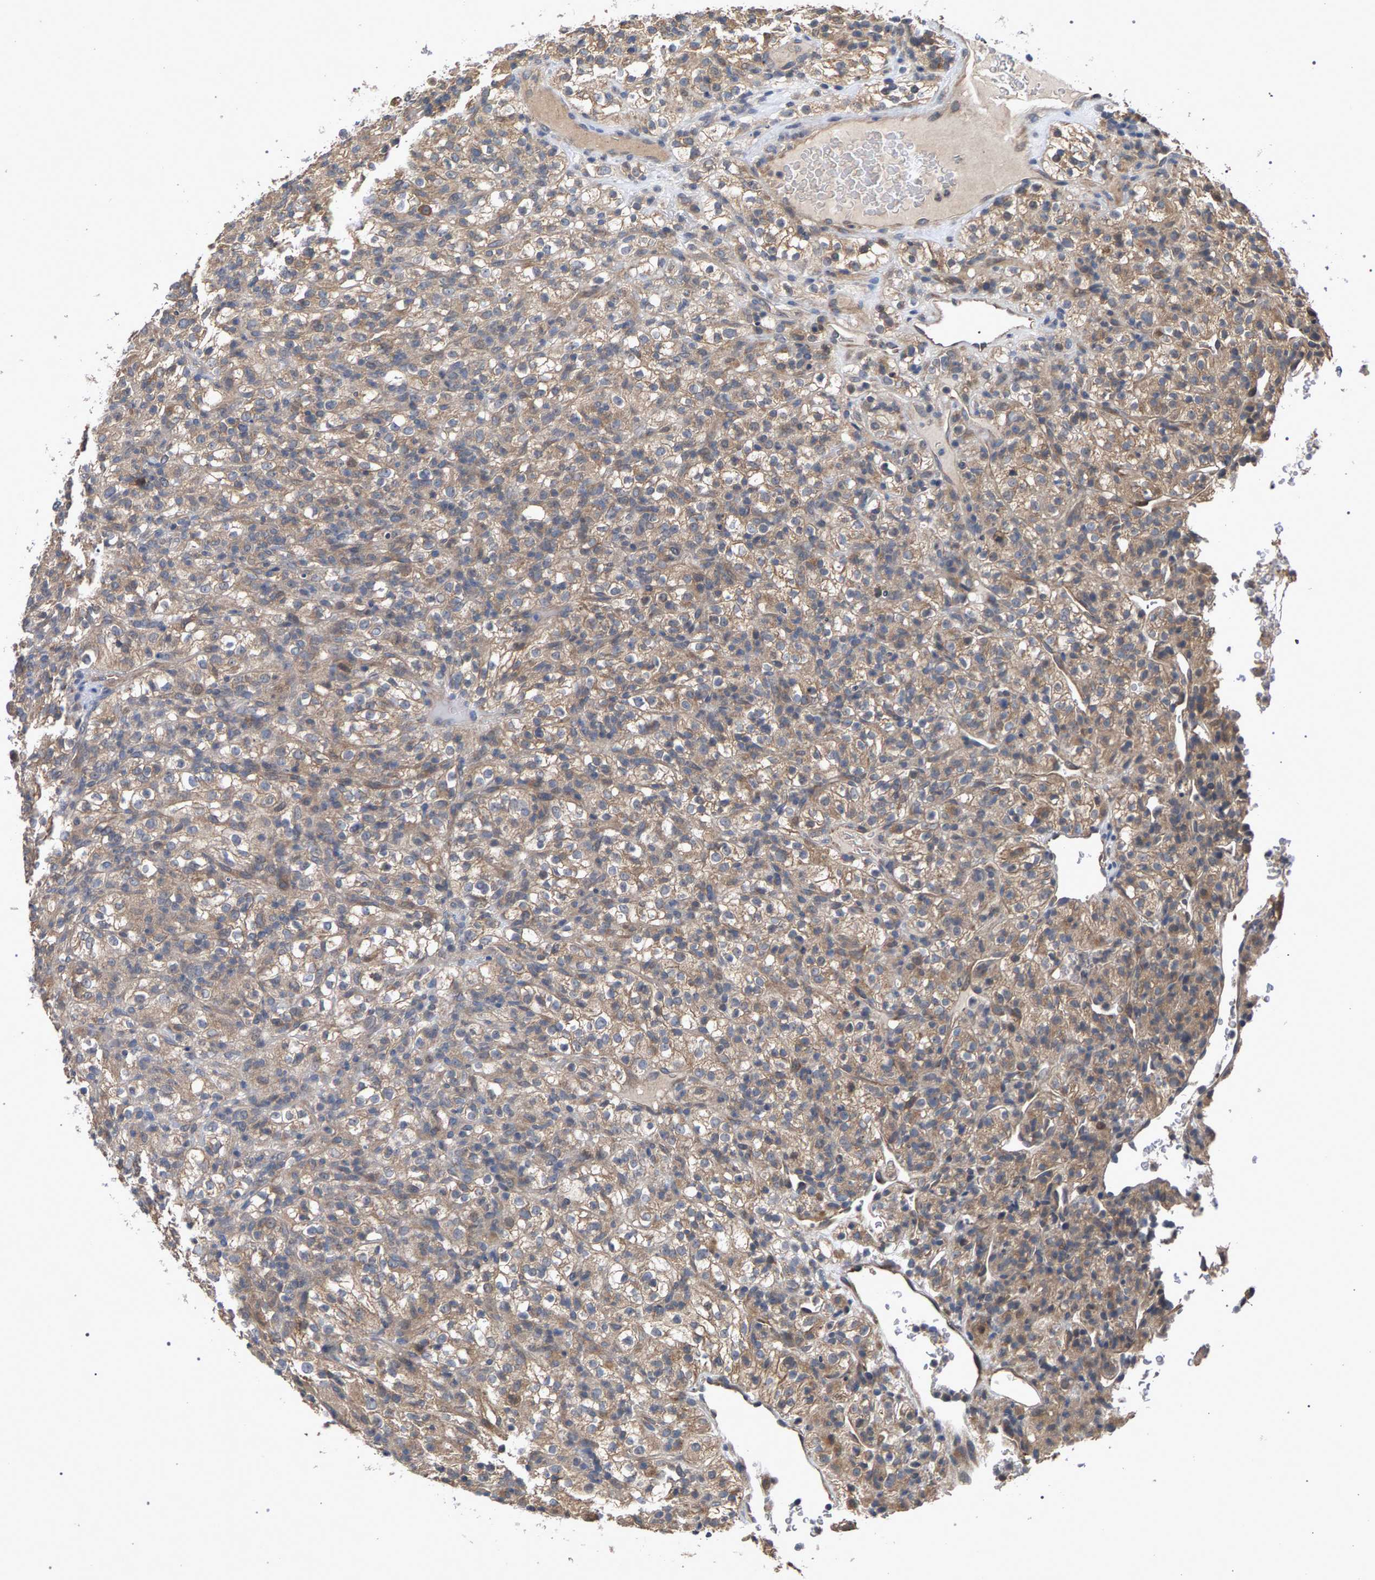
{"staining": {"intensity": "weak", "quantity": ">75%", "location": "cytoplasmic/membranous"}, "tissue": "renal cancer", "cell_type": "Tumor cells", "image_type": "cancer", "snomed": [{"axis": "morphology", "description": "Normal tissue, NOS"}, {"axis": "morphology", "description": "Adenocarcinoma, NOS"}, {"axis": "topography", "description": "Kidney"}], "caption": "Renal cancer was stained to show a protein in brown. There is low levels of weak cytoplasmic/membranous staining in approximately >75% of tumor cells.", "gene": "SLC4A4", "patient": {"sex": "female", "age": 72}}